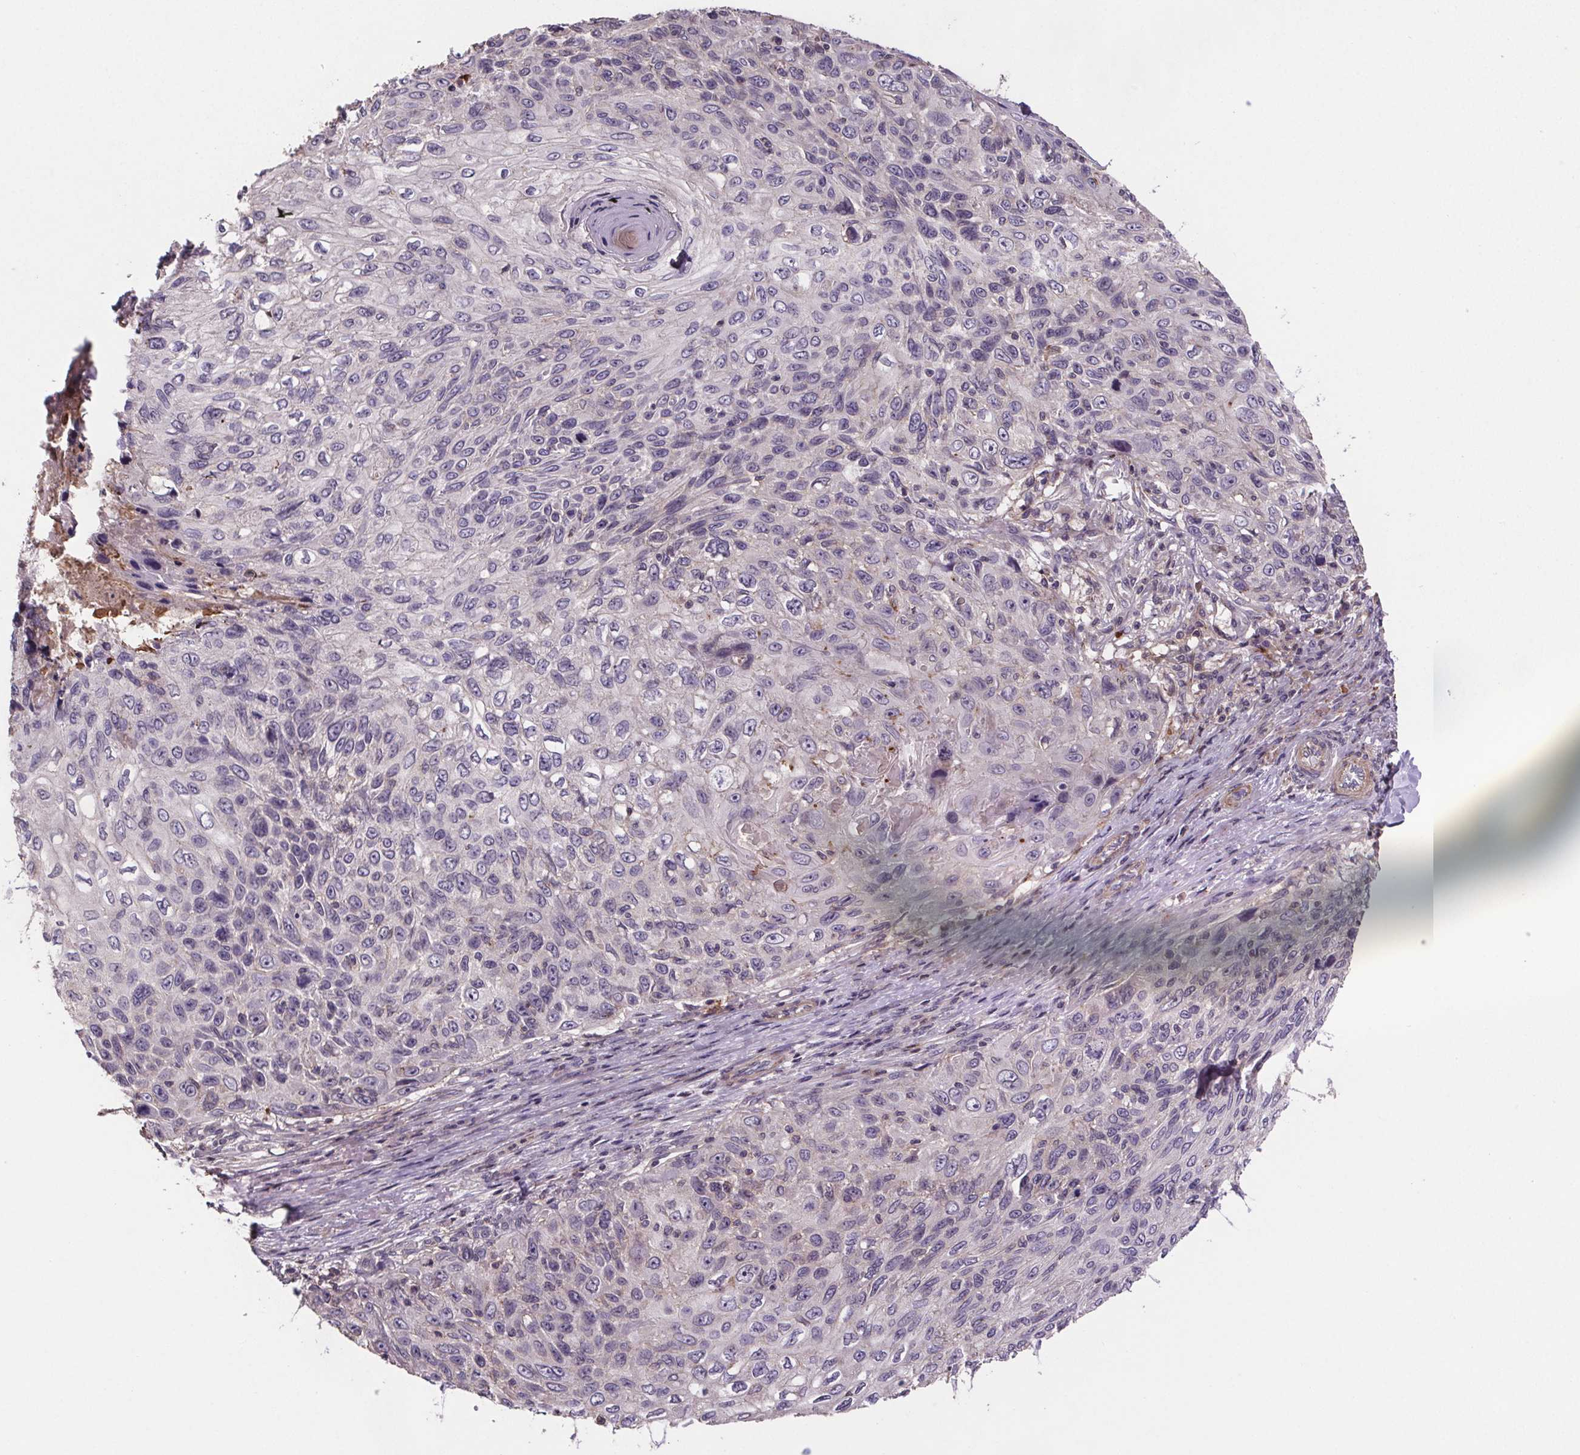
{"staining": {"intensity": "negative", "quantity": "none", "location": "none"}, "tissue": "skin cancer", "cell_type": "Tumor cells", "image_type": "cancer", "snomed": [{"axis": "morphology", "description": "Squamous cell carcinoma, NOS"}, {"axis": "topography", "description": "Skin"}], "caption": "An IHC photomicrograph of skin squamous cell carcinoma is shown. There is no staining in tumor cells of skin squamous cell carcinoma.", "gene": "CLN3", "patient": {"sex": "male", "age": 92}}